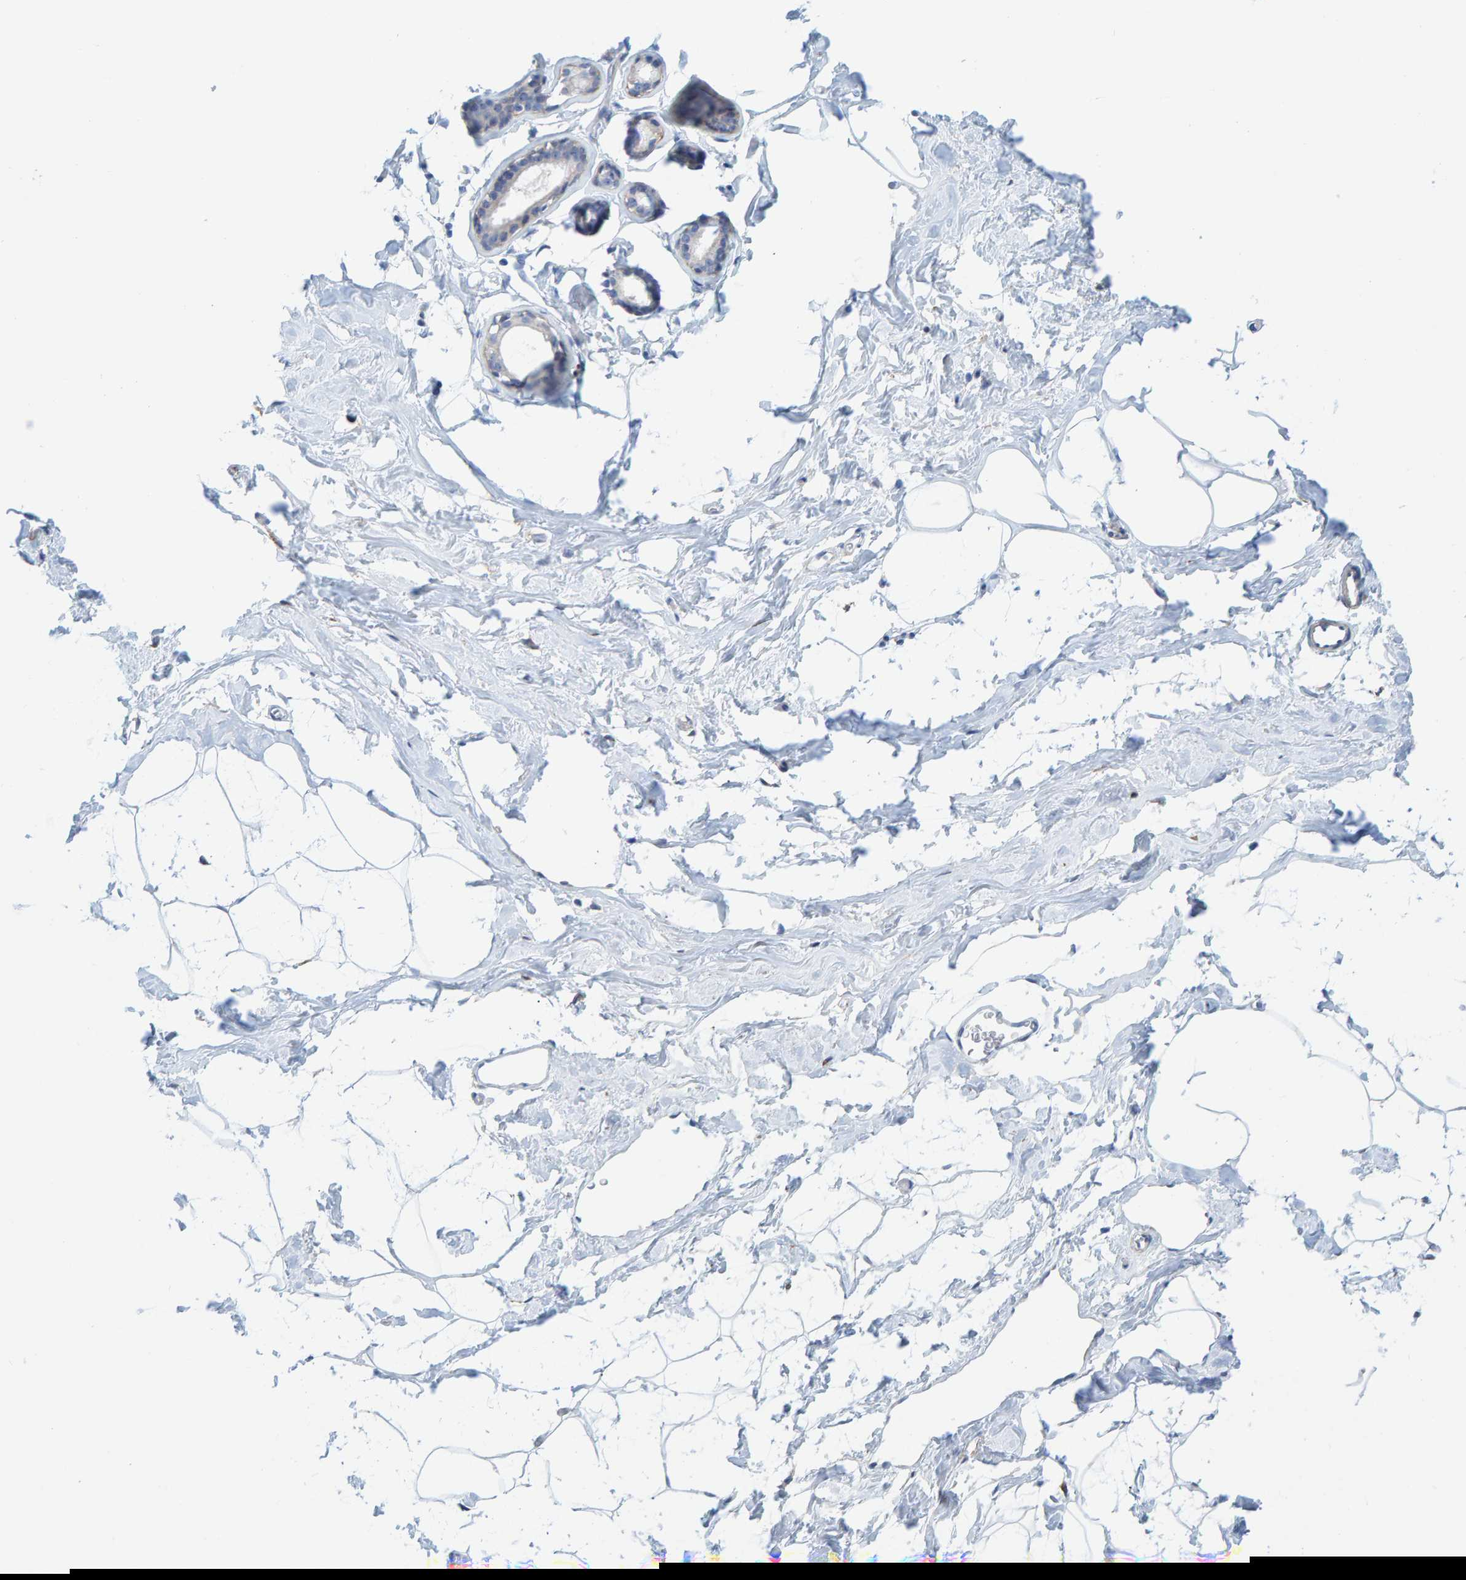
{"staining": {"intensity": "negative", "quantity": "none", "location": "none"}, "tissue": "adipose tissue", "cell_type": "Adipocytes", "image_type": "normal", "snomed": [{"axis": "morphology", "description": "Normal tissue, NOS"}, {"axis": "morphology", "description": "Fibrosis, NOS"}, {"axis": "topography", "description": "Breast"}, {"axis": "topography", "description": "Adipose tissue"}], "caption": "Adipocytes are negative for brown protein staining in normal adipose tissue. (IHC, brightfield microscopy, high magnification).", "gene": "MAP1B", "patient": {"sex": "female", "age": 39}}